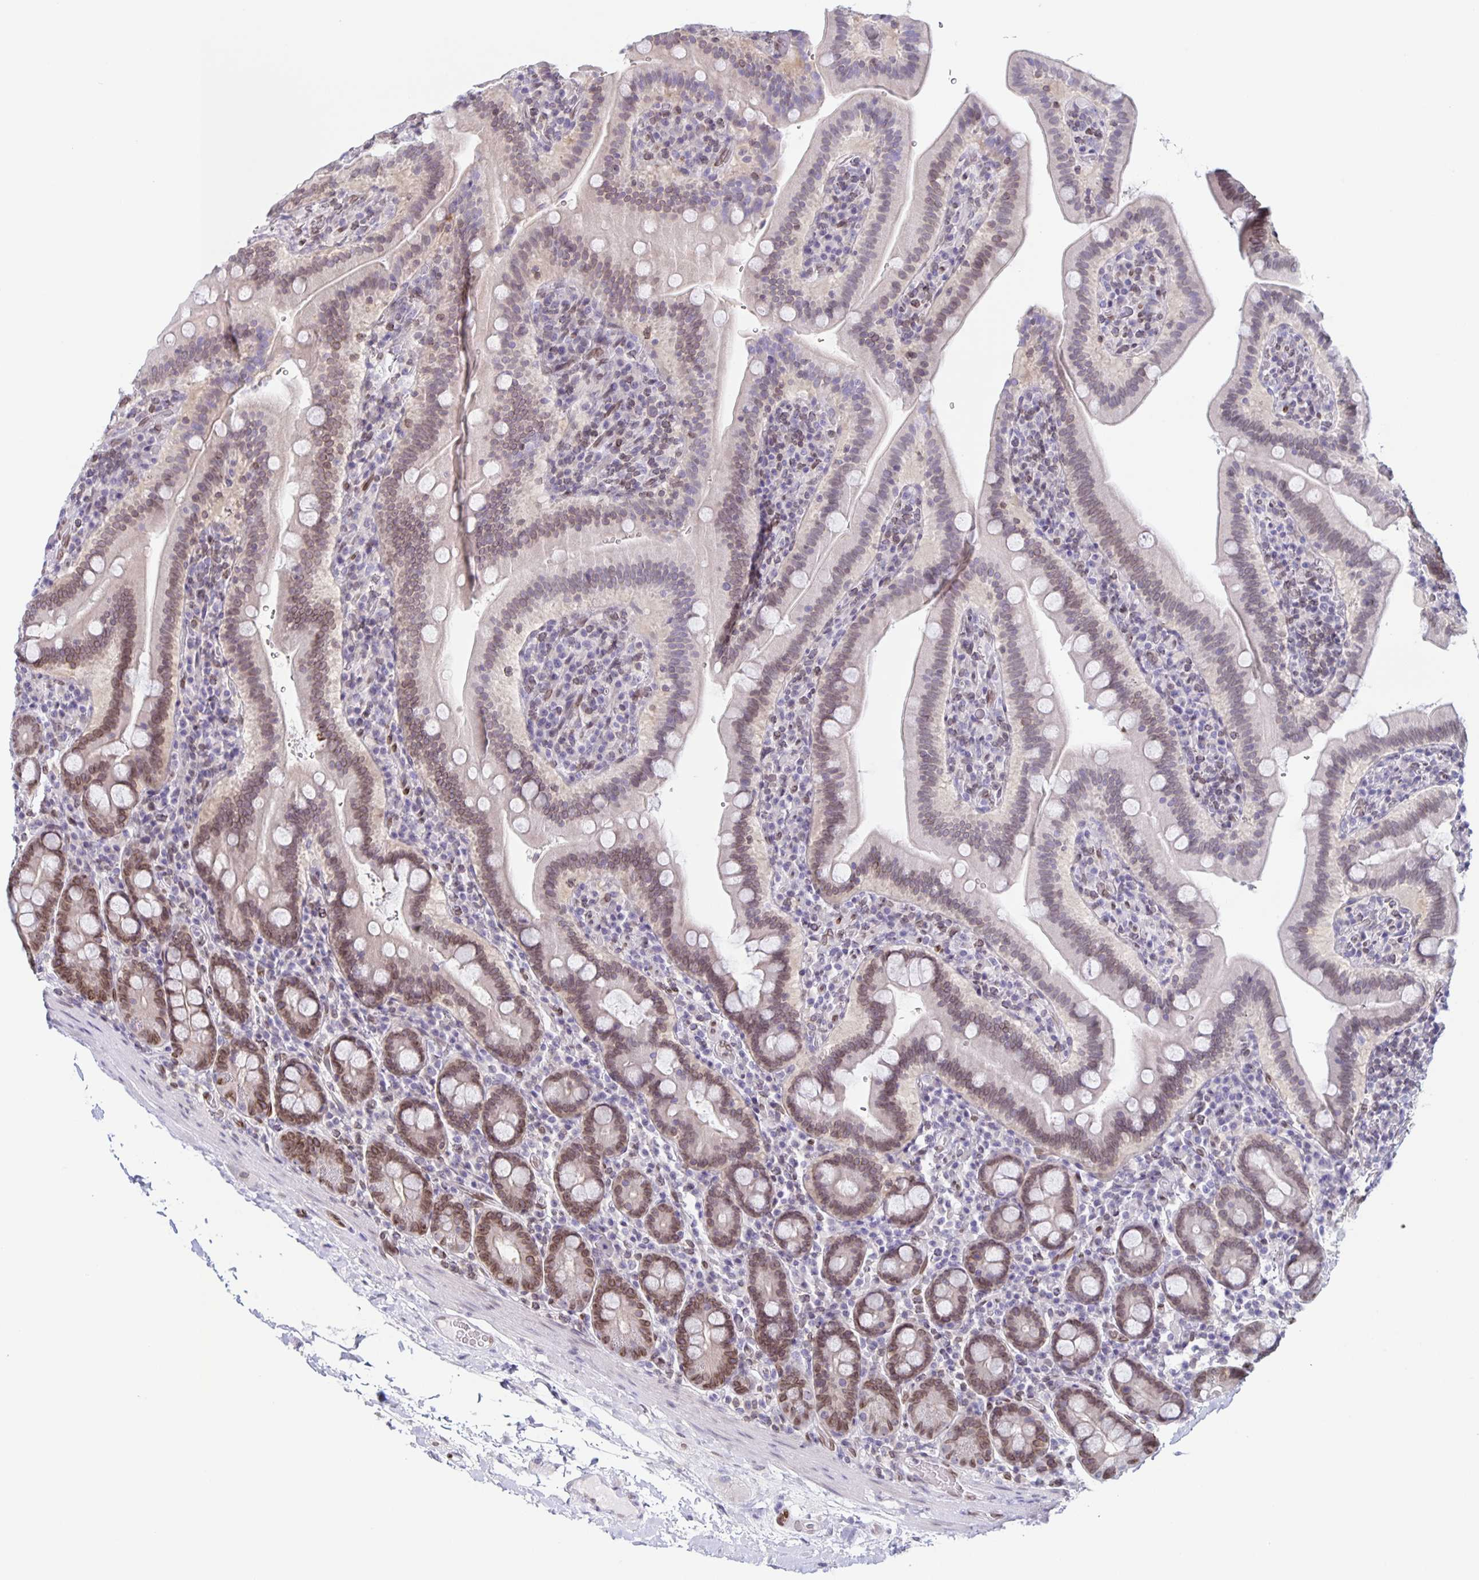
{"staining": {"intensity": "moderate", "quantity": "25%-75%", "location": "cytoplasmic/membranous,nuclear"}, "tissue": "small intestine", "cell_type": "Glandular cells", "image_type": "normal", "snomed": [{"axis": "morphology", "description": "Normal tissue, NOS"}, {"axis": "topography", "description": "Small intestine"}], "caption": "Glandular cells reveal medium levels of moderate cytoplasmic/membranous,nuclear staining in approximately 25%-75% of cells in unremarkable human small intestine.", "gene": "SYNE2", "patient": {"sex": "male", "age": 26}}